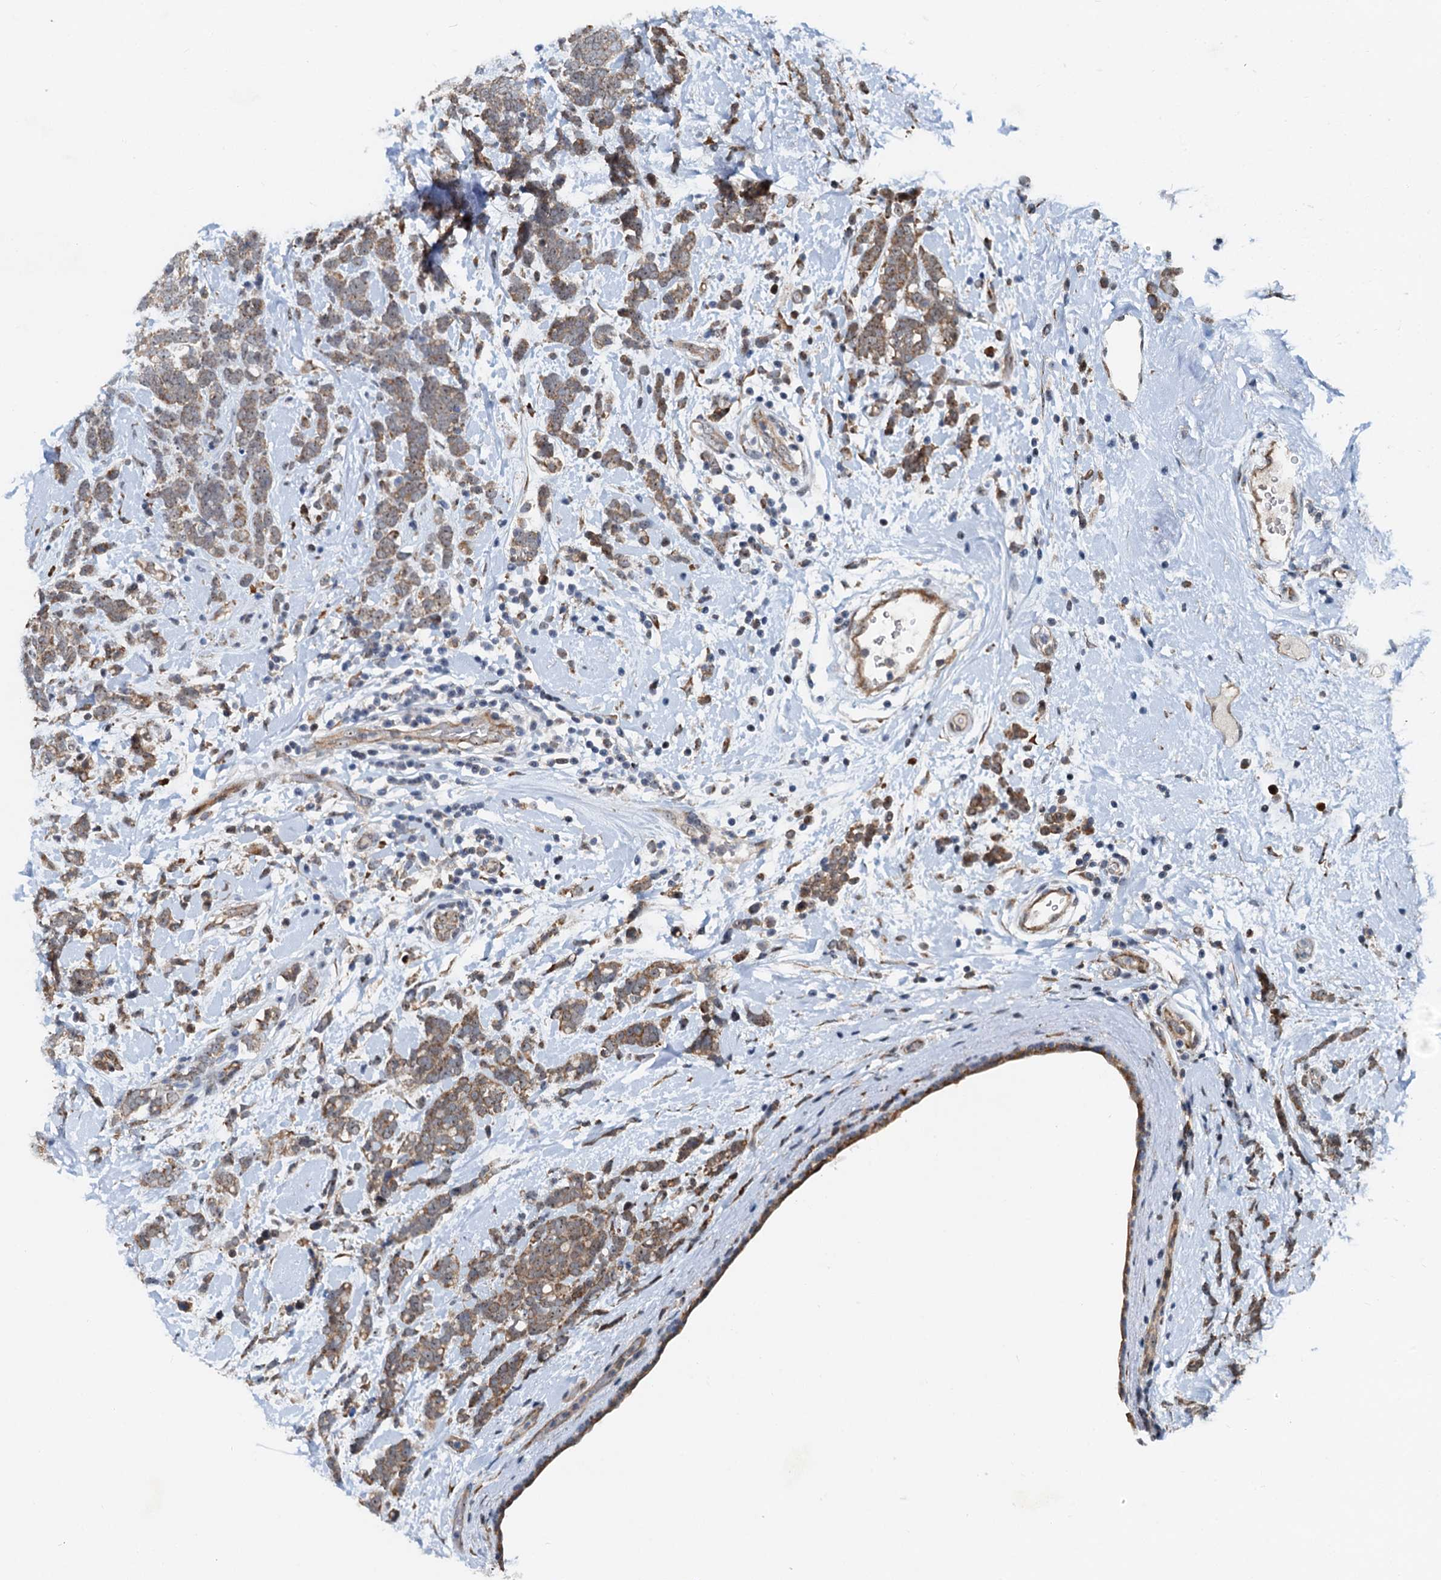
{"staining": {"intensity": "moderate", "quantity": ">75%", "location": "cytoplasmic/membranous"}, "tissue": "breast cancer", "cell_type": "Tumor cells", "image_type": "cancer", "snomed": [{"axis": "morphology", "description": "Lobular carcinoma"}, {"axis": "topography", "description": "Breast"}], "caption": "Immunohistochemistry (IHC) image of breast cancer stained for a protein (brown), which reveals medium levels of moderate cytoplasmic/membranous expression in approximately >75% of tumor cells.", "gene": "DNAJC21", "patient": {"sex": "female", "age": 58}}